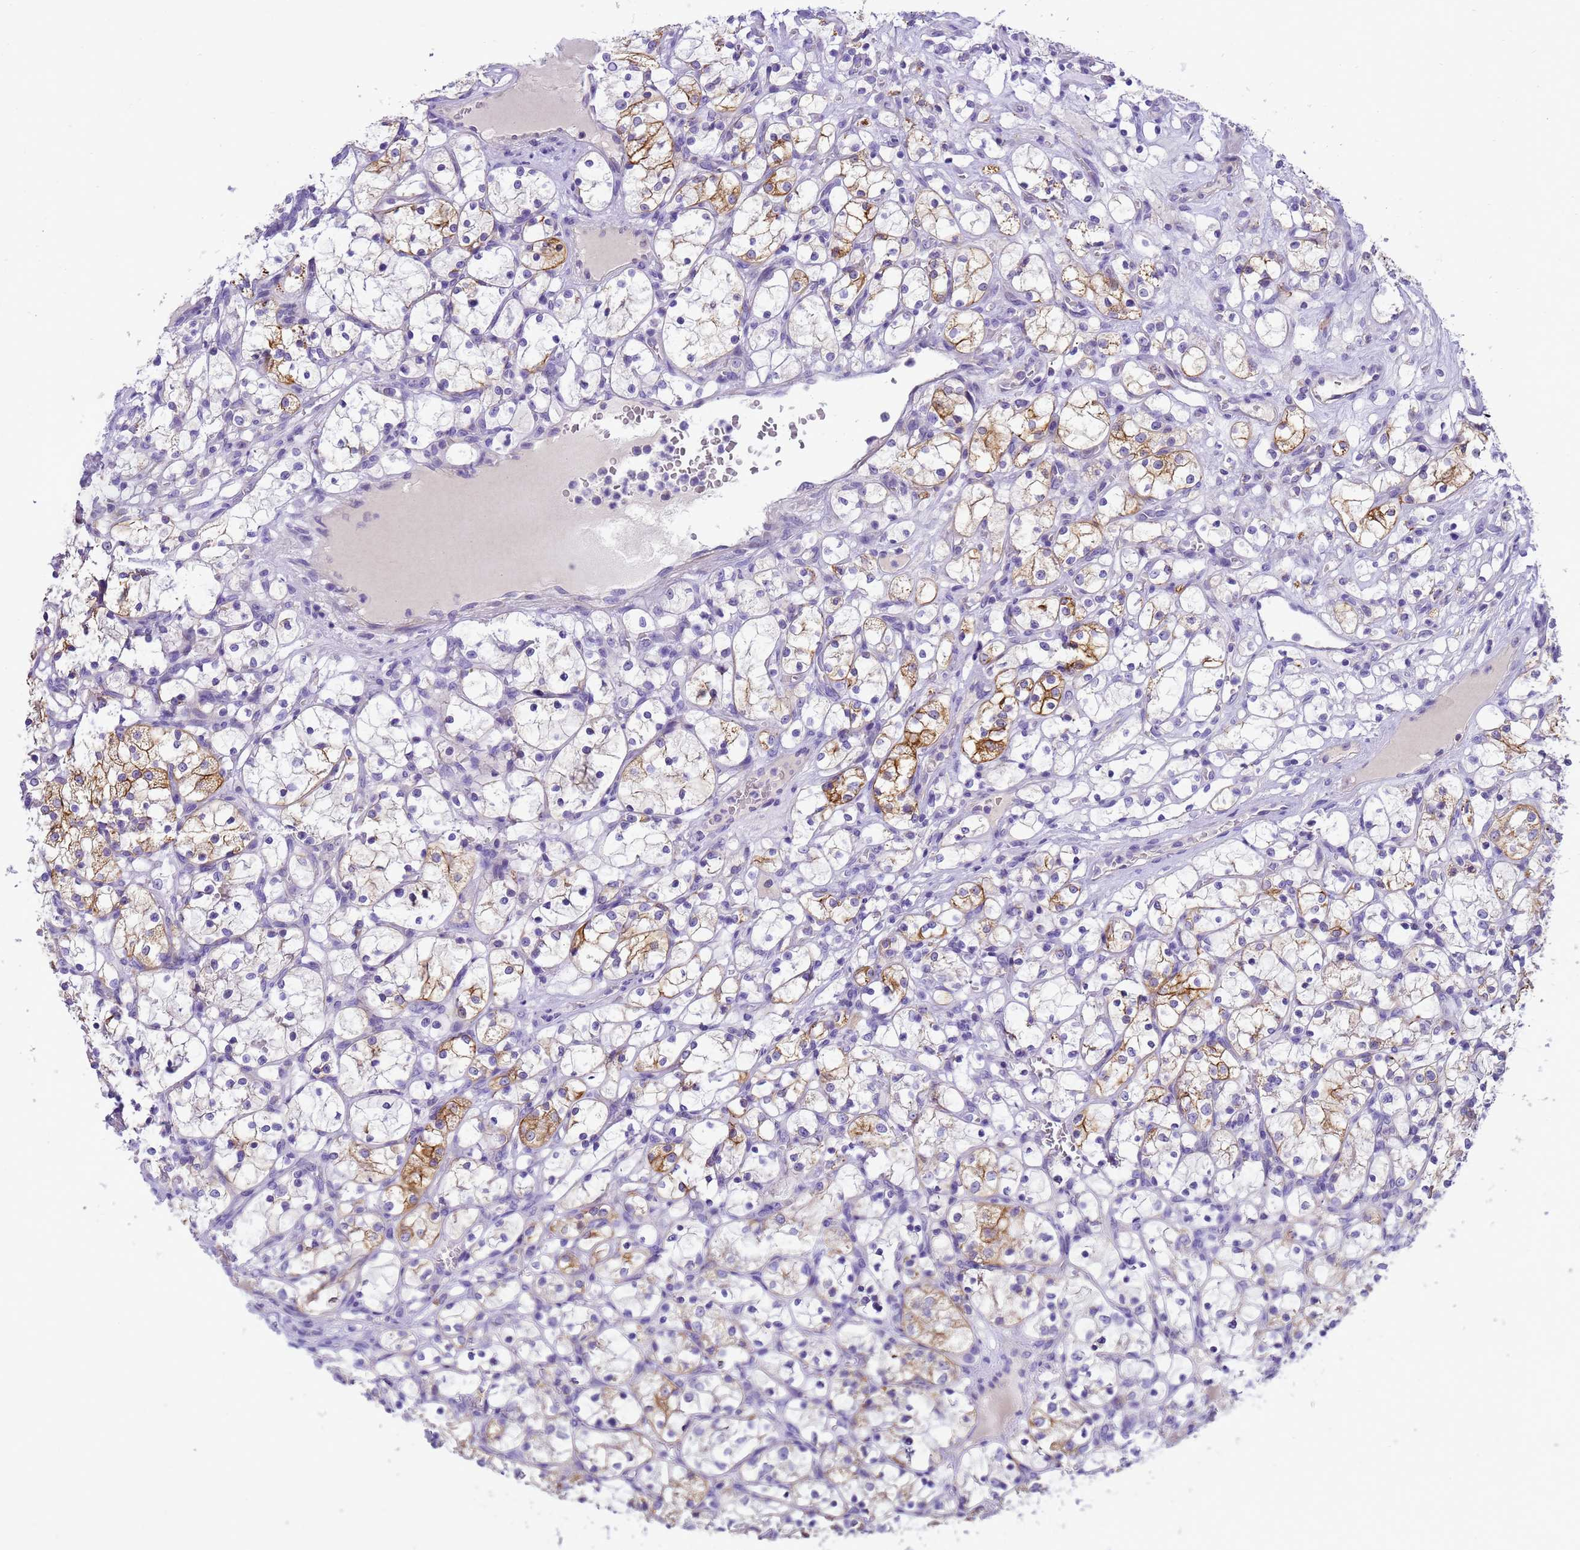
{"staining": {"intensity": "moderate", "quantity": "25%-75%", "location": "cytoplasmic/membranous"}, "tissue": "renal cancer", "cell_type": "Tumor cells", "image_type": "cancer", "snomed": [{"axis": "morphology", "description": "Adenocarcinoma, NOS"}, {"axis": "topography", "description": "Kidney"}], "caption": "This is a photomicrograph of immunohistochemistry (IHC) staining of renal cancer, which shows moderate positivity in the cytoplasmic/membranous of tumor cells.", "gene": "PIEZO2", "patient": {"sex": "female", "age": 69}}